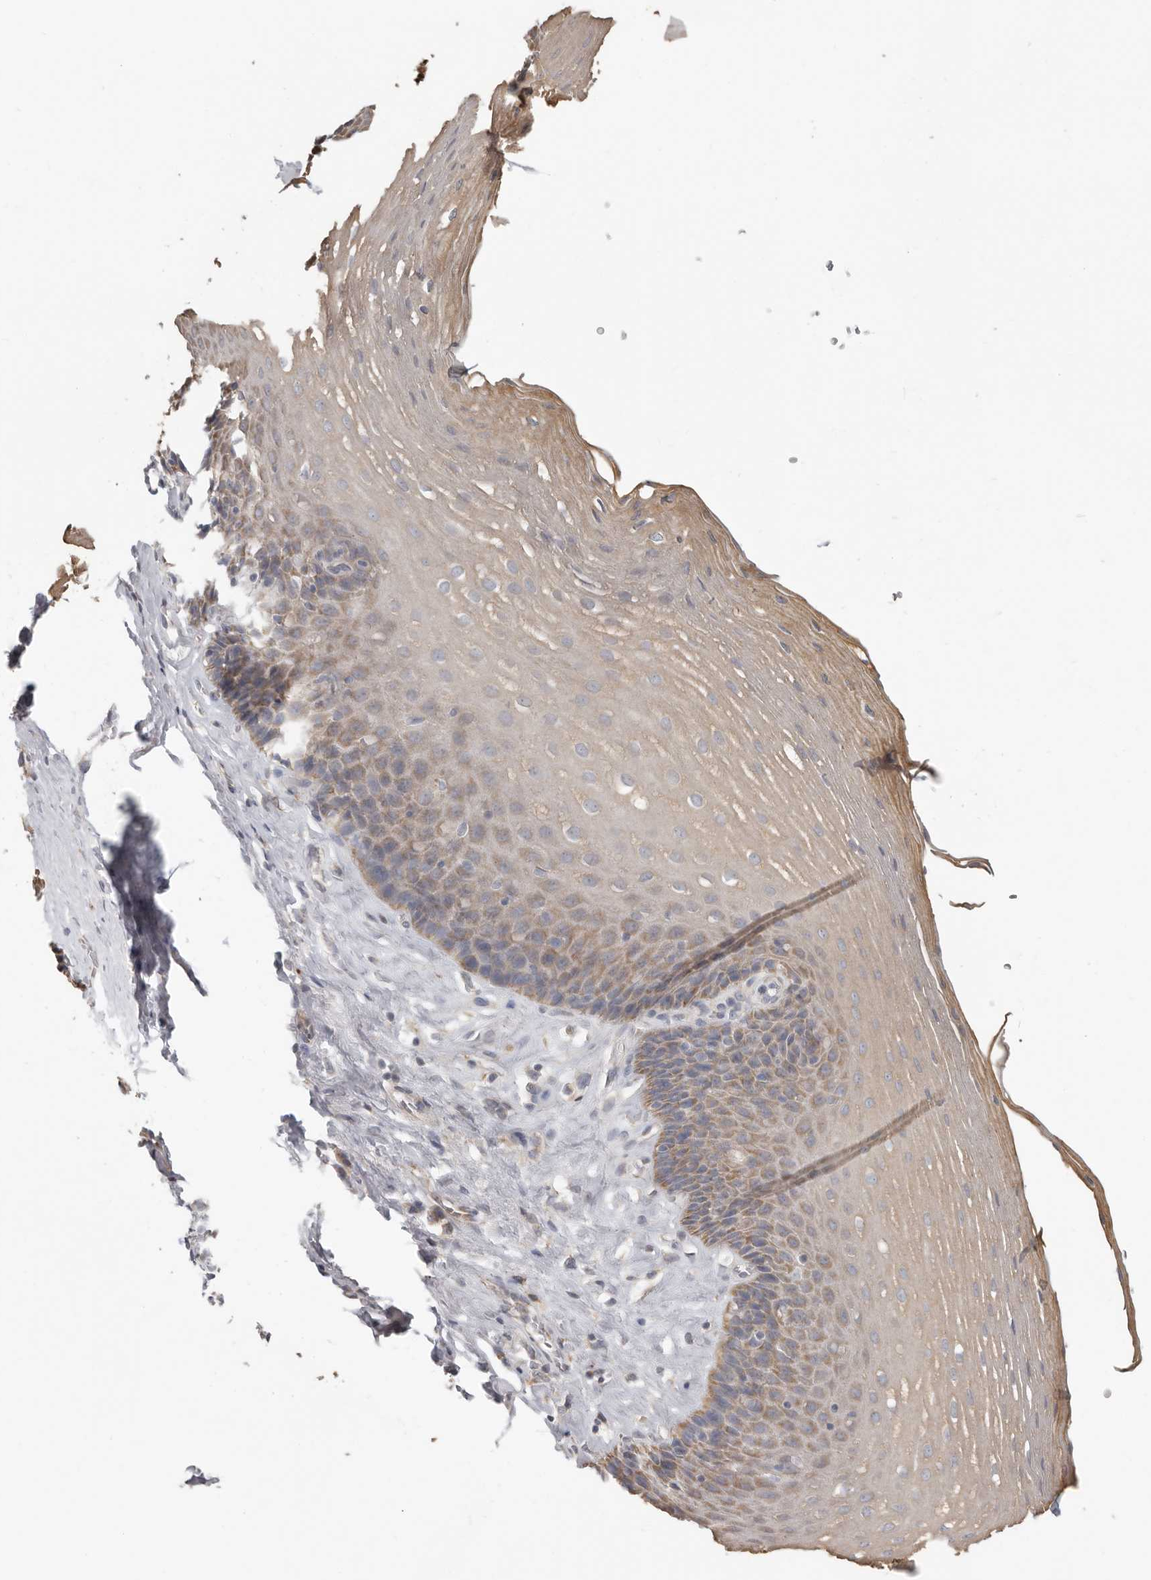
{"staining": {"intensity": "moderate", "quantity": "25%-75%", "location": "cytoplasmic/membranous"}, "tissue": "esophagus", "cell_type": "Squamous epithelial cells", "image_type": "normal", "snomed": [{"axis": "morphology", "description": "Normal tissue, NOS"}, {"axis": "topography", "description": "Esophagus"}], "caption": "A photomicrograph showing moderate cytoplasmic/membranous positivity in approximately 25%-75% of squamous epithelial cells in benign esophagus, as visualized by brown immunohistochemical staining.", "gene": "UNK", "patient": {"sex": "female", "age": 66}}